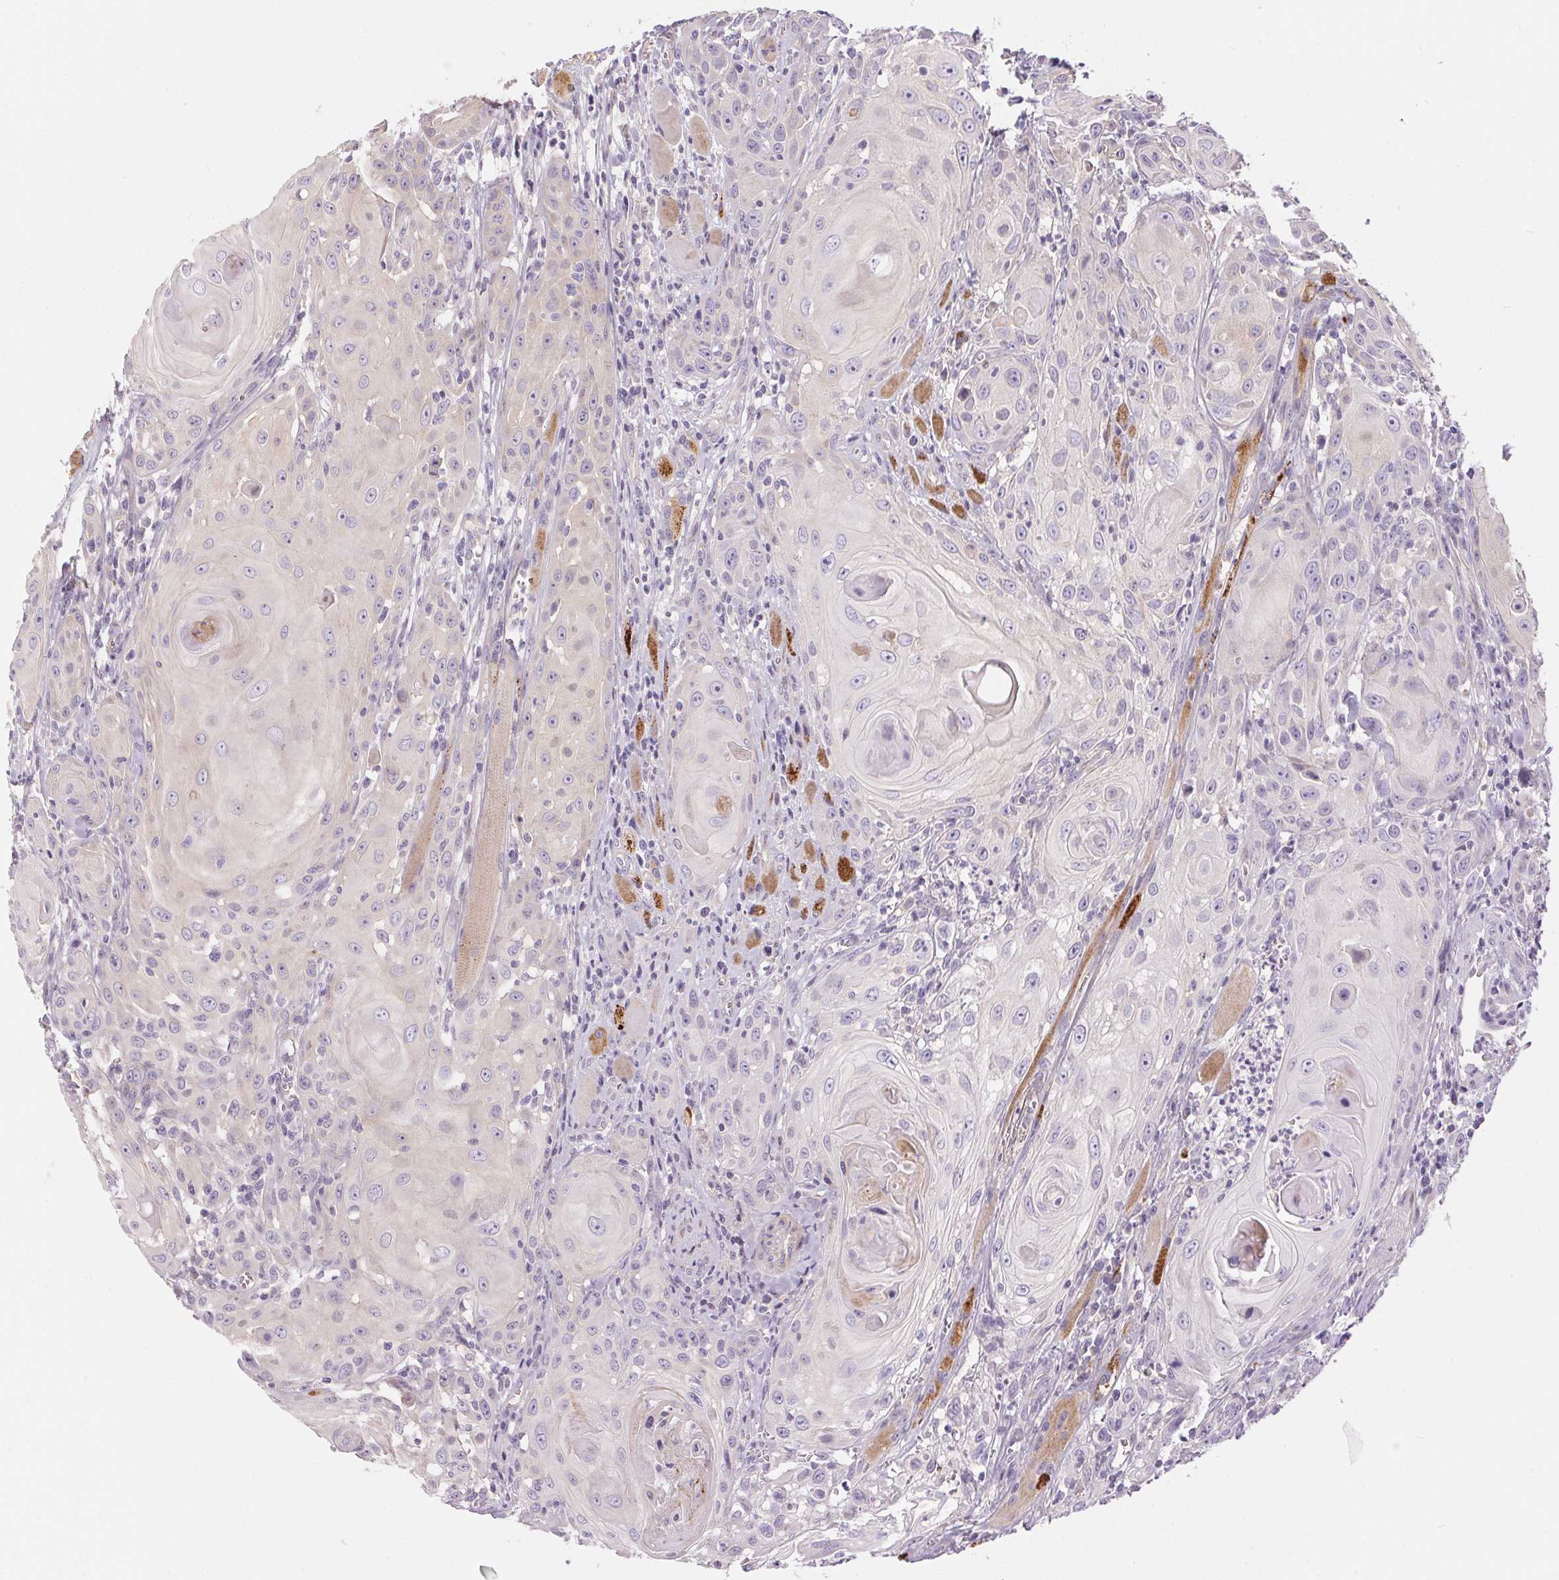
{"staining": {"intensity": "negative", "quantity": "none", "location": "none"}, "tissue": "head and neck cancer", "cell_type": "Tumor cells", "image_type": "cancer", "snomed": [{"axis": "morphology", "description": "Squamous cell carcinoma, NOS"}, {"axis": "topography", "description": "Head-Neck"}], "caption": "Tumor cells show no significant positivity in head and neck squamous cell carcinoma.", "gene": "UNC13B", "patient": {"sex": "female", "age": 80}}